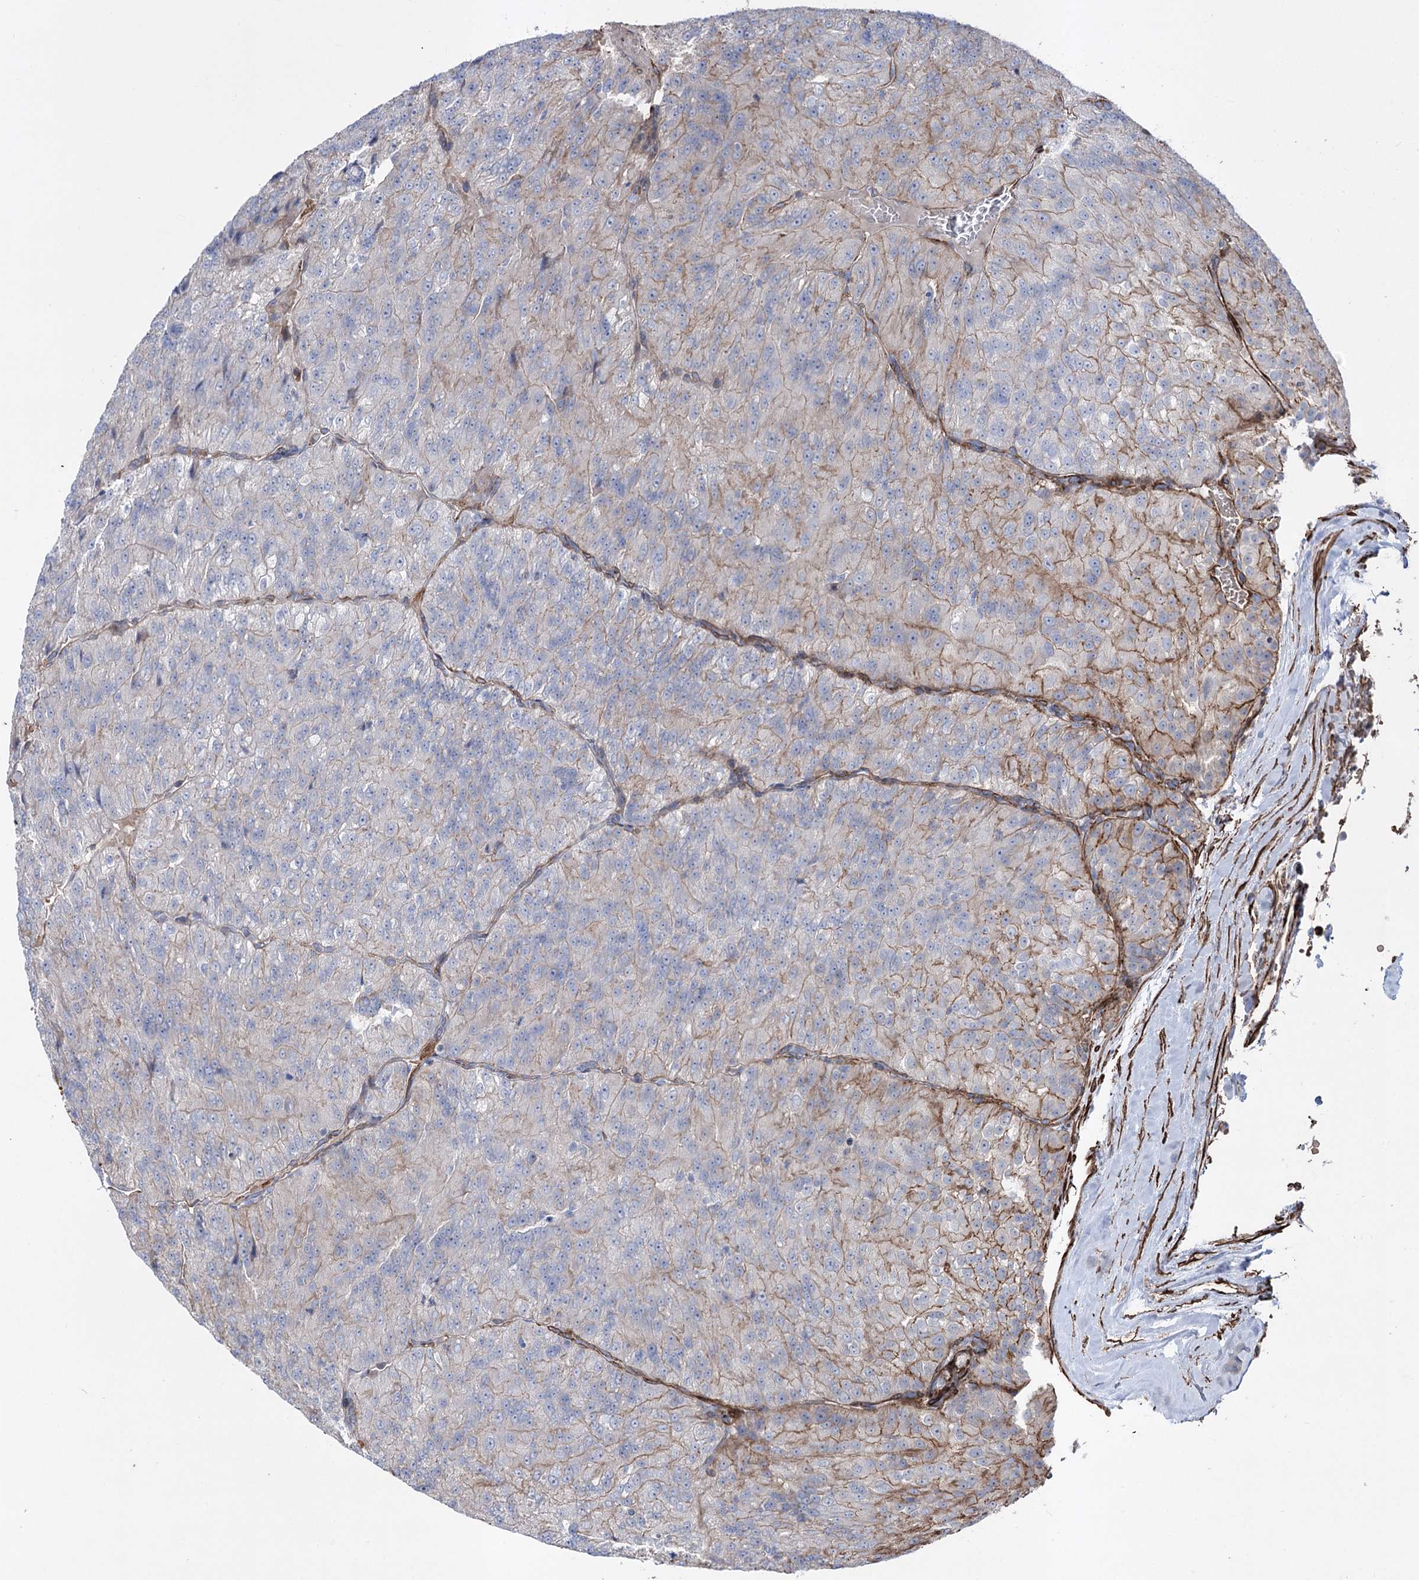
{"staining": {"intensity": "moderate", "quantity": "<25%", "location": "cytoplasmic/membranous"}, "tissue": "renal cancer", "cell_type": "Tumor cells", "image_type": "cancer", "snomed": [{"axis": "morphology", "description": "Adenocarcinoma, NOS"}, {"axis": "topography", "description": "Kidney"}], "caption": "This is a micrograph of immunohistochemistry staining of adenocarcinoma (renal), which shows moderate expression in the cytoplasmic/membranous of tumor cells.", "gene": "ARHGAP20", "patient": {"sex": "female", "age": 63}}